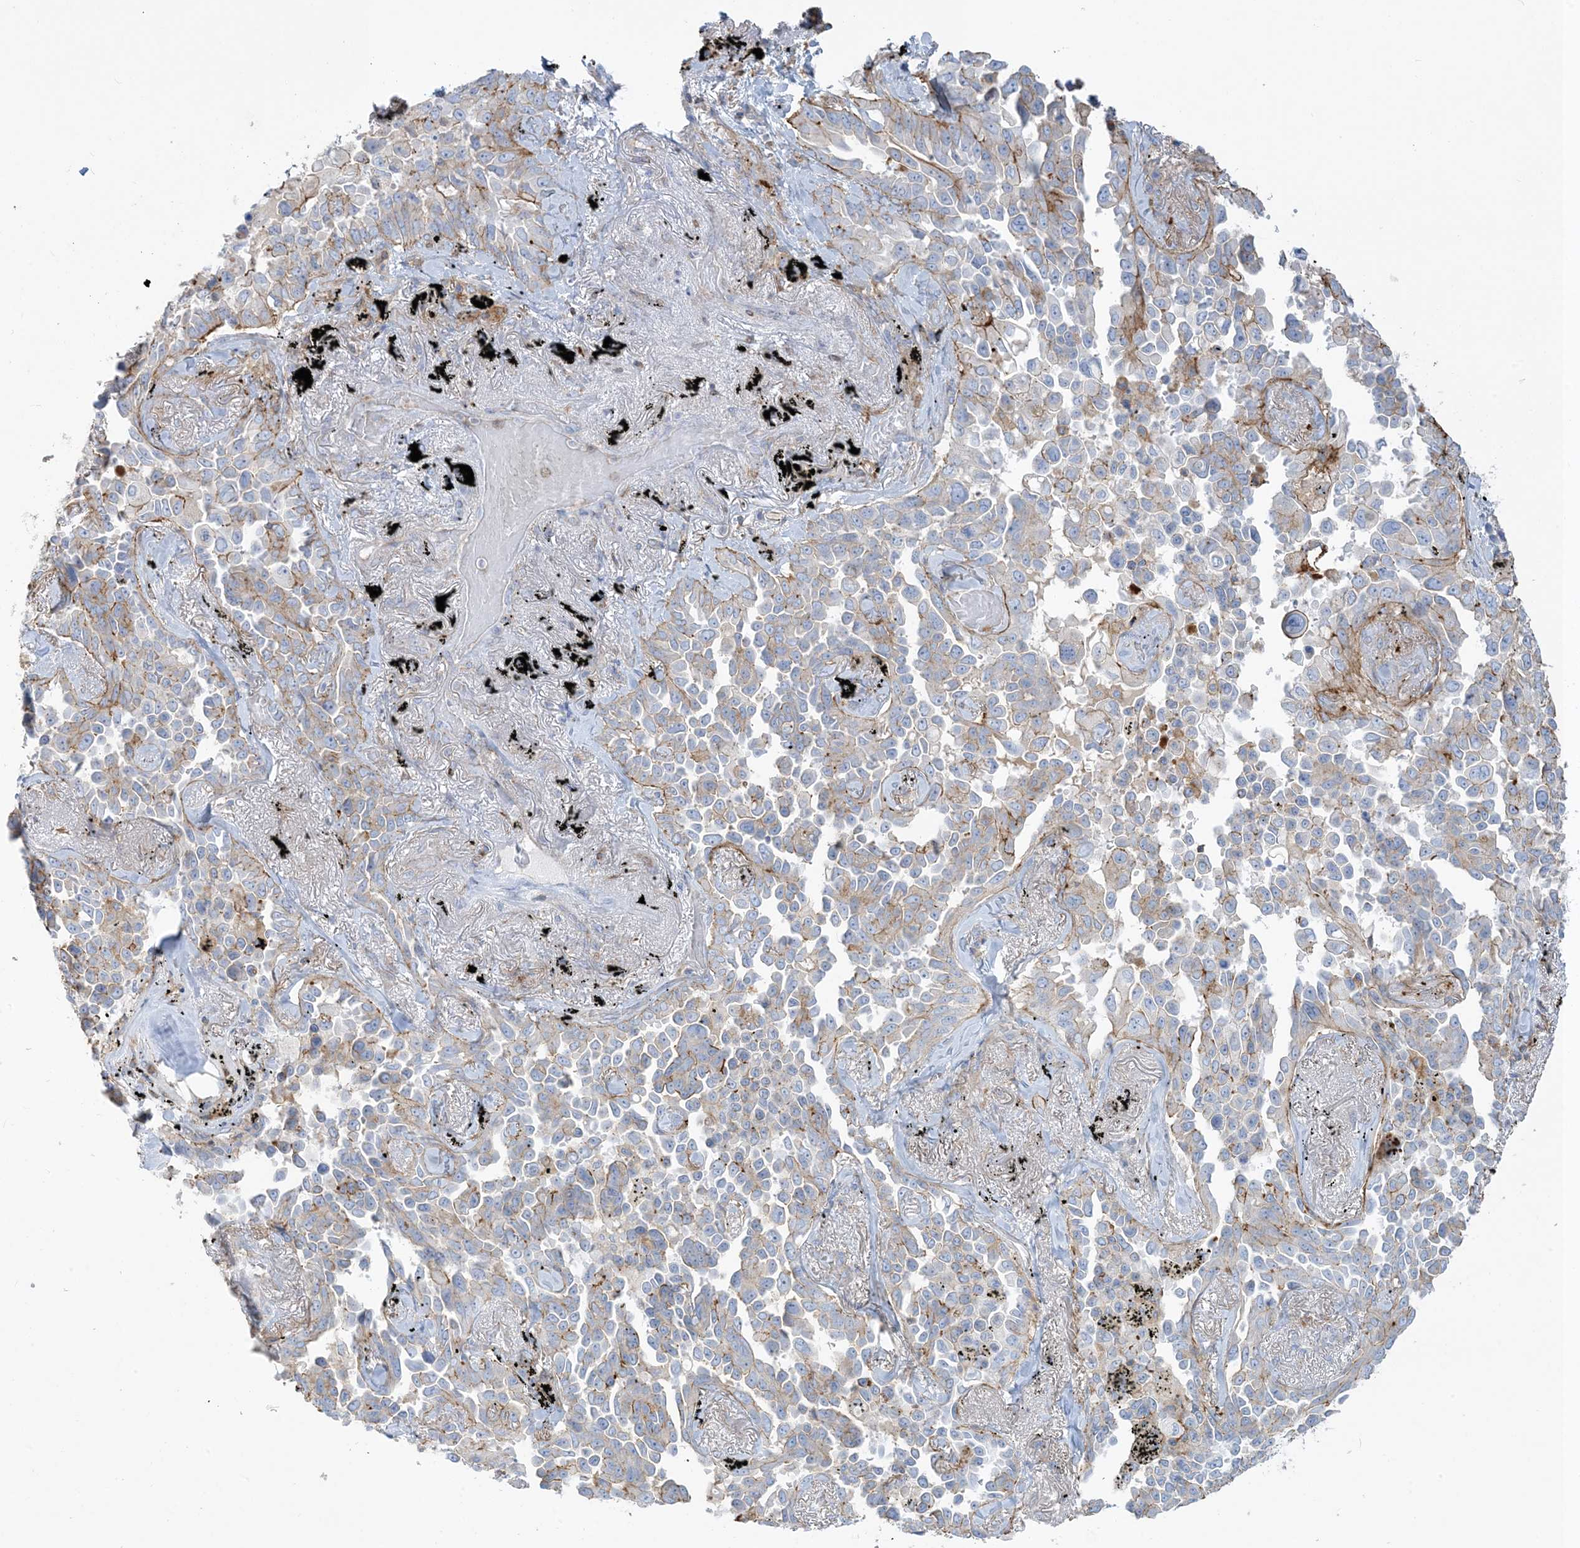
{"staining": {"intensity": "moderate", "quantity": "<25%", "location": "cytoplasmic/membranous"}, "tissue": "lung cancer", "cell_type": "Tumor cells", "image_type": "cancer", "snomed": [{"axis": "morphology", "description": "Adenocarcinoma, NOS"}, {"axis": "topography", "description": "Lung"}], "caption": "This photomicrograph demonstrates immunohistochemistry (IHC) staining of human lung adenocarcinoma, with low moderate cytoplasmic/membranous expression in approximately <25% of tumor cells.", "gene": "GTF3C2", "patient": {"sex": "female", "age": 67}}